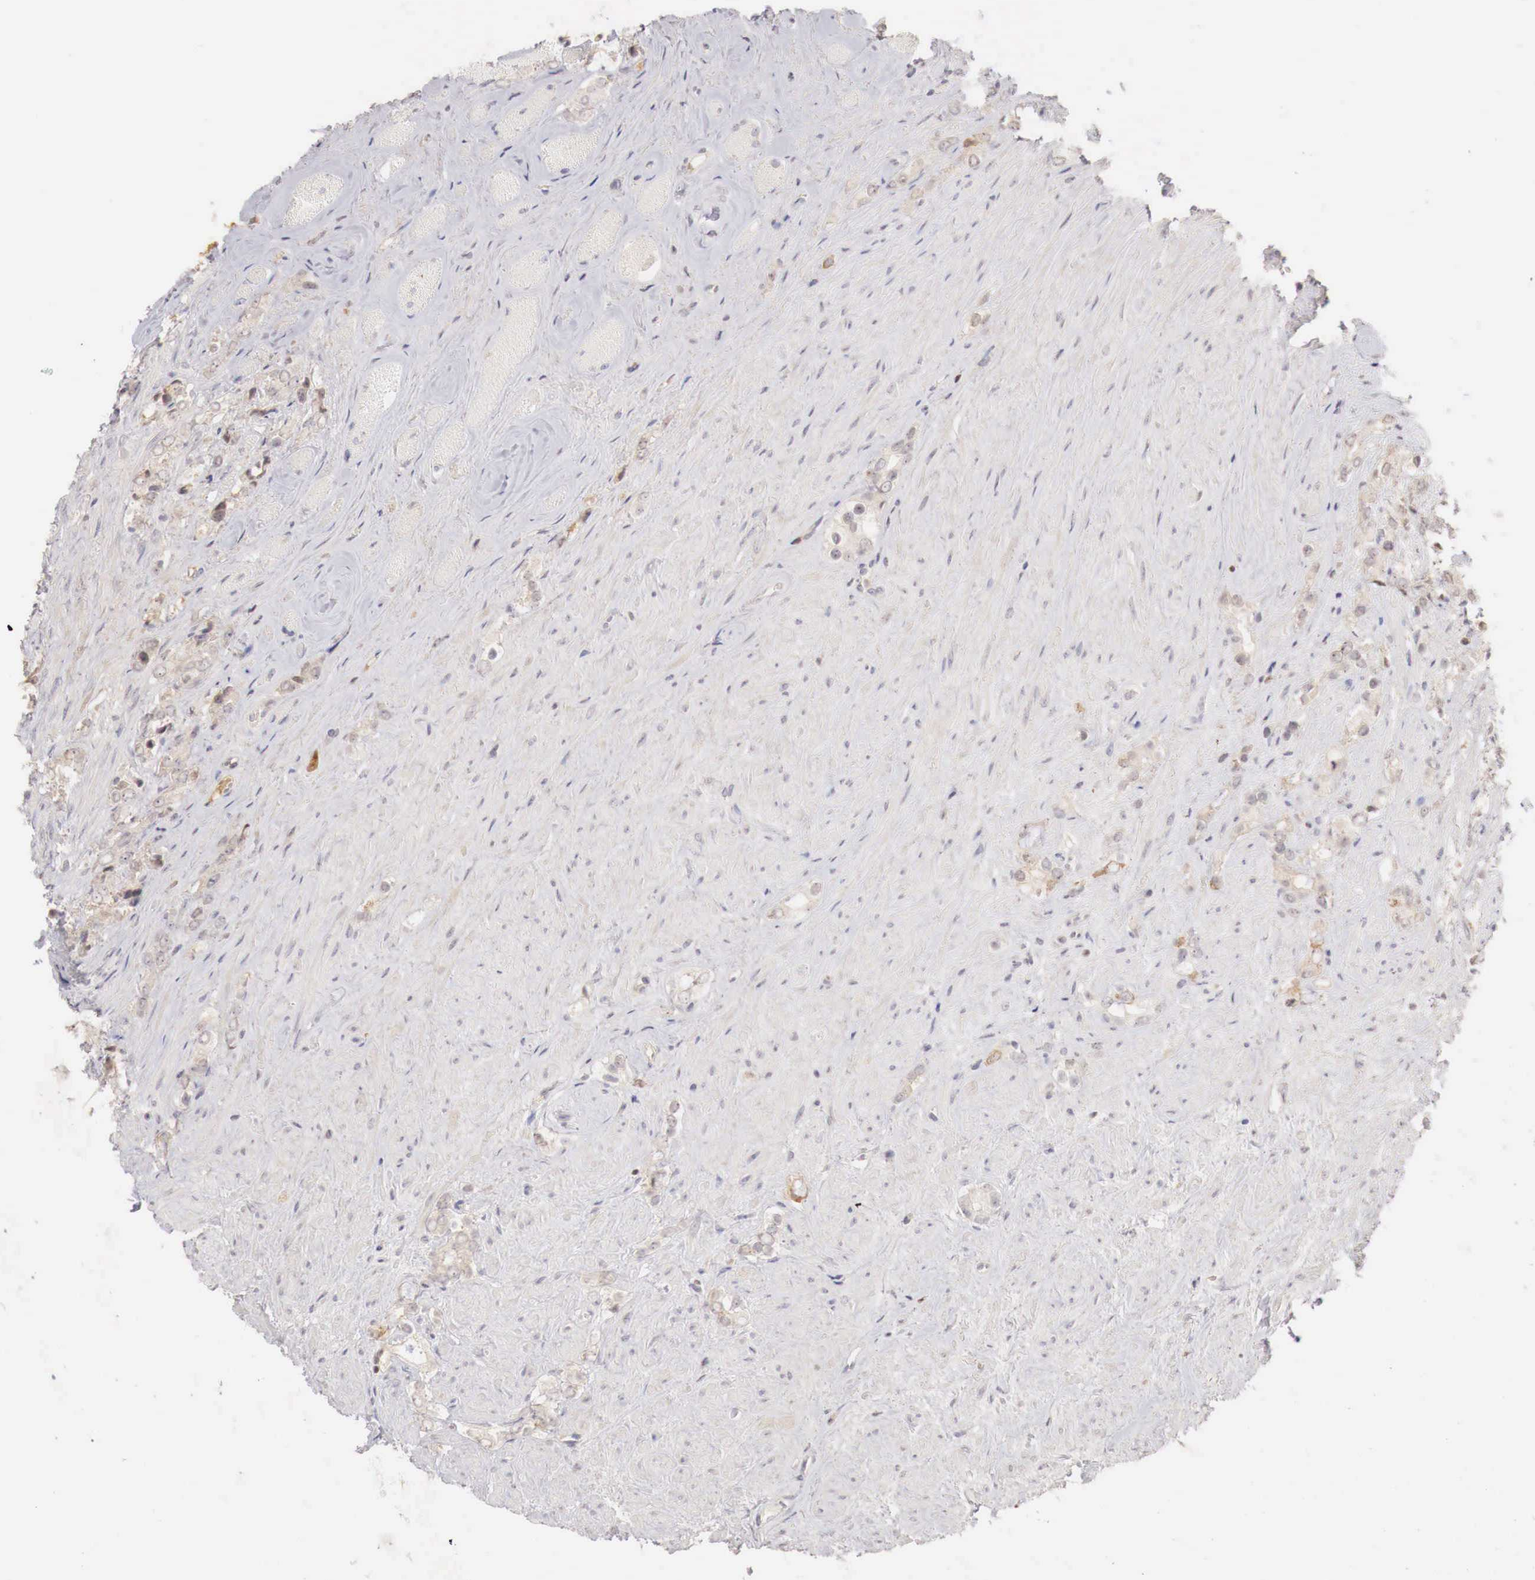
{"staining": {"intensity": "weak", "quantity": "25%-75%", "location": "cytoplasmic/membranous"}, "tissue": "prostate cancer", "cell_type": "Tumor cells", "image_type": "cancer", "snomed": [{"axis": "morphology", "description": "Adenocarcinoma, Medium grade"}, {"axis": "topography", "description": "Prostate"}], "caption": "Immunohistochemical staining of human prostate cancer exhibits low levels of weak cytoplasmic/membranous staining in approximately 25%-75% of tumor cells.", "gene": "GATA1", "patient": {"sex": "male", "age": 73}}